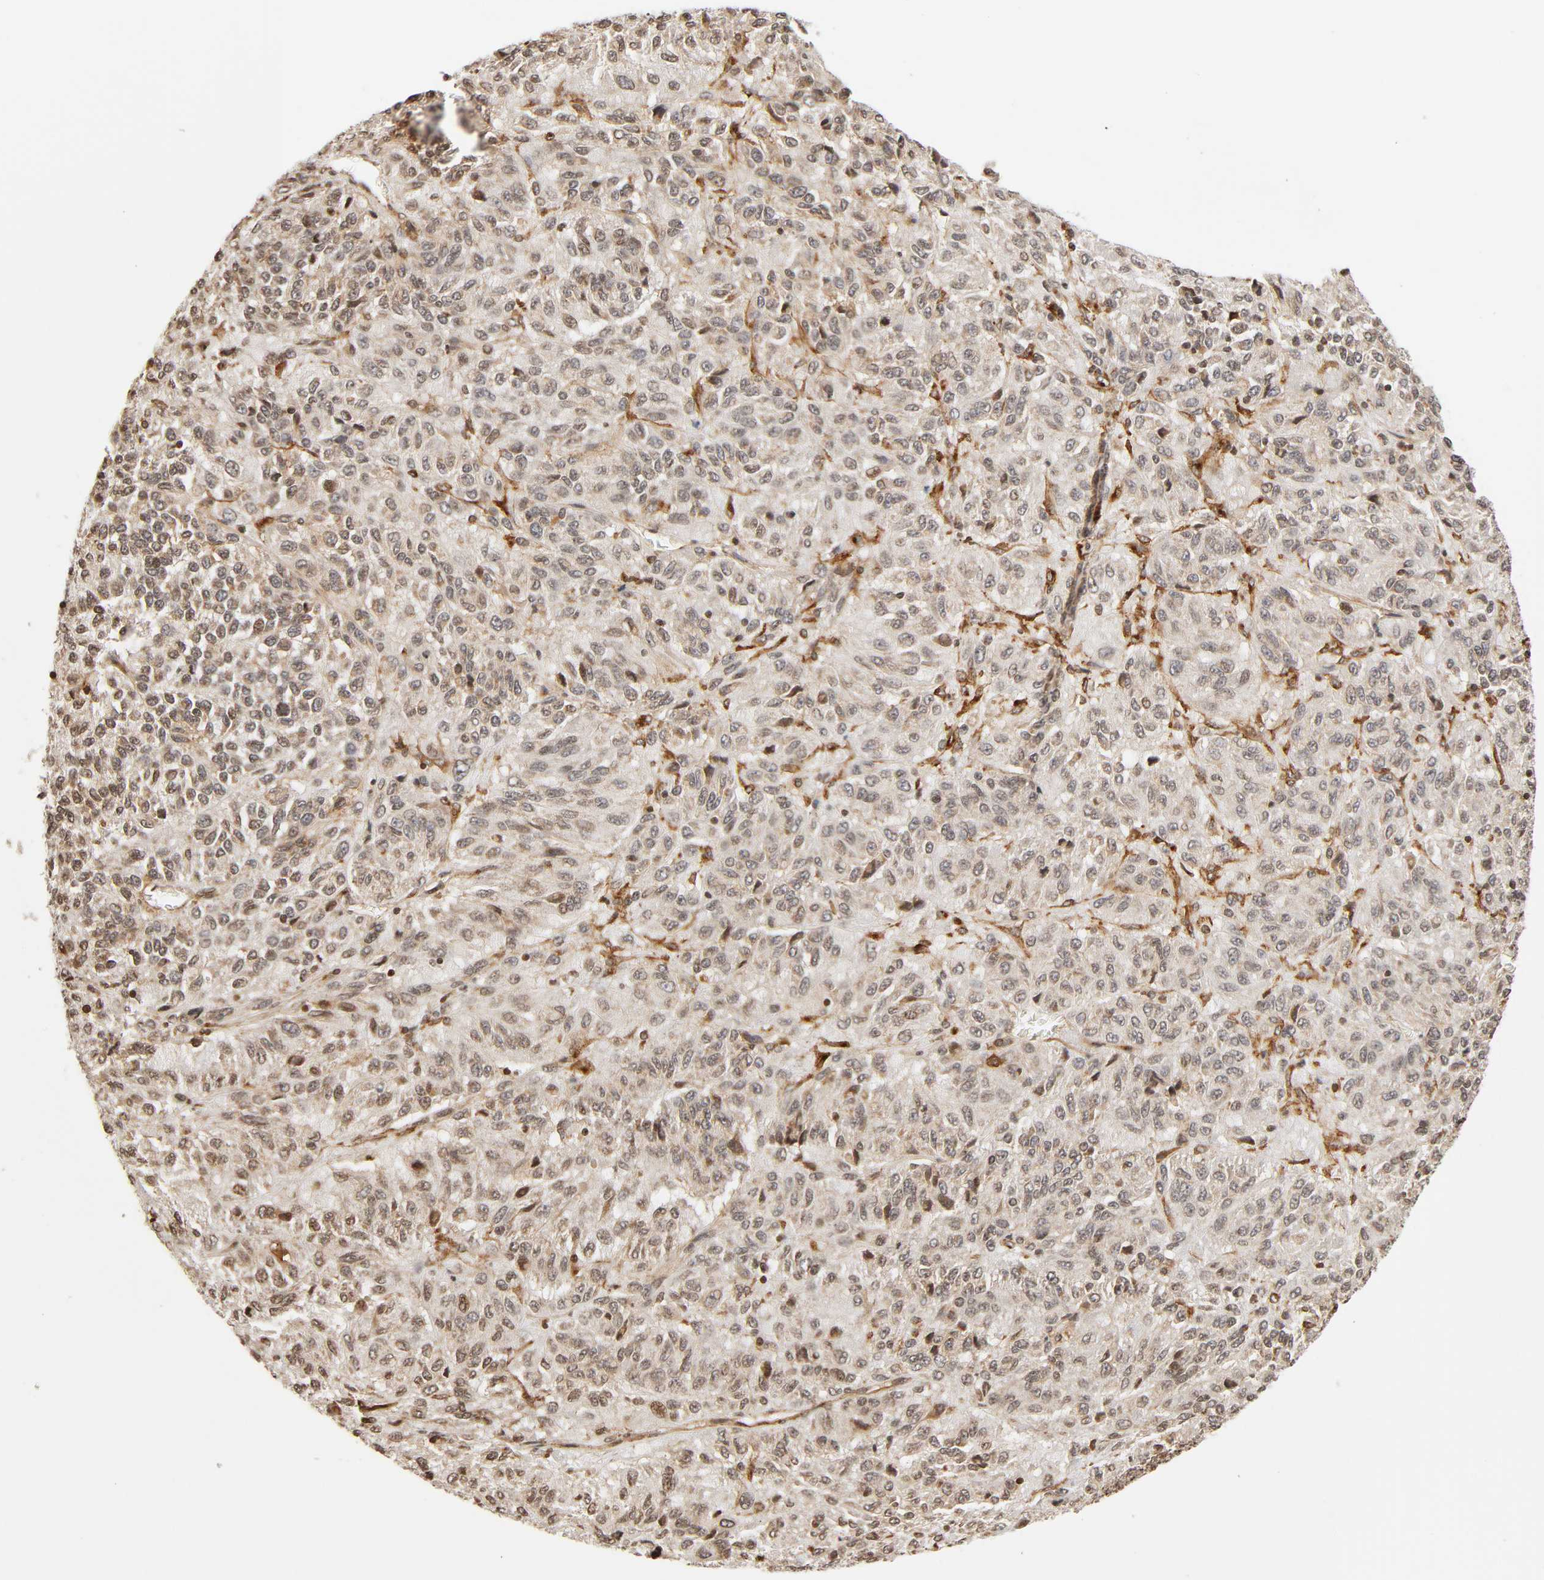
{"staining": {"intensity": "weak", "quantity": "25%-75%", "location": "cytoplasmic/membranous"}, "tissue": "melanoma", "cell_type": "Tumor cells", "image_type": "cancer", "snomed": [{"axis": "morphology", "description": "Malignant melanoma, Metastatic site"}, {"axis": "topography", "description": "Lung"}], "caption": "A brown stain labels weak cytoplasmic/membranous positivity of a protein in human malignant melanoma (metastatic site) tumor cells.", "gene": "ITGAV", "patient": {"sex": "male", "age": 64}}